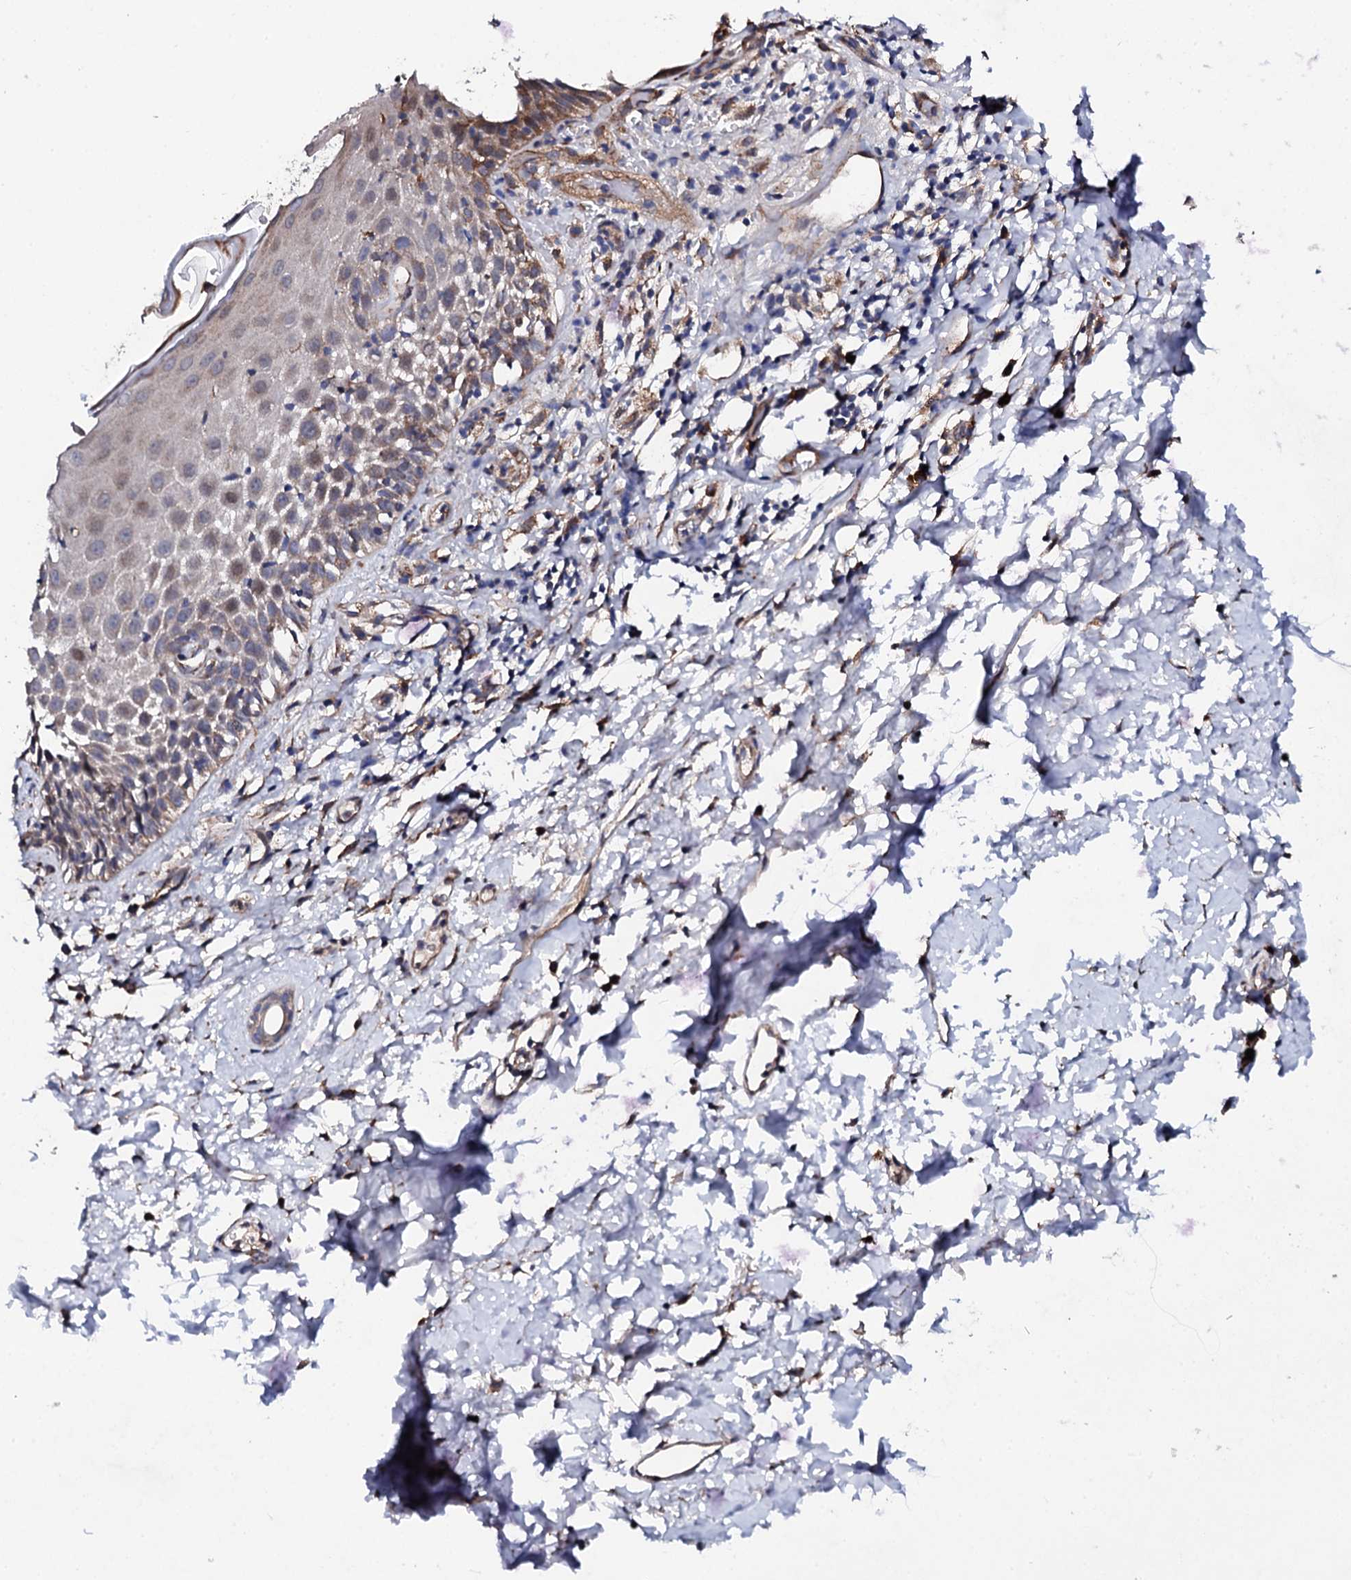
{"staining": {"intensity": "moderate", "quantity": "<25%", "location": "cytoplasmic/membranous"}, "tissue": "skin", "cell_type": "Epidermal cells", "image_type": "normal", "snomed": [{"axis": "morphology", "description": "Normal tissue, NOS"}, {"axis": "topography", "description": "Vulva"}], "caption": "Epidermal cells exhibit low levels of moderate cytoplasmic/membranous expression in approximately <25% of cells in normal human skin.", "gene": "LIPT2", "patient": {"sex": "female", "age": 68}}